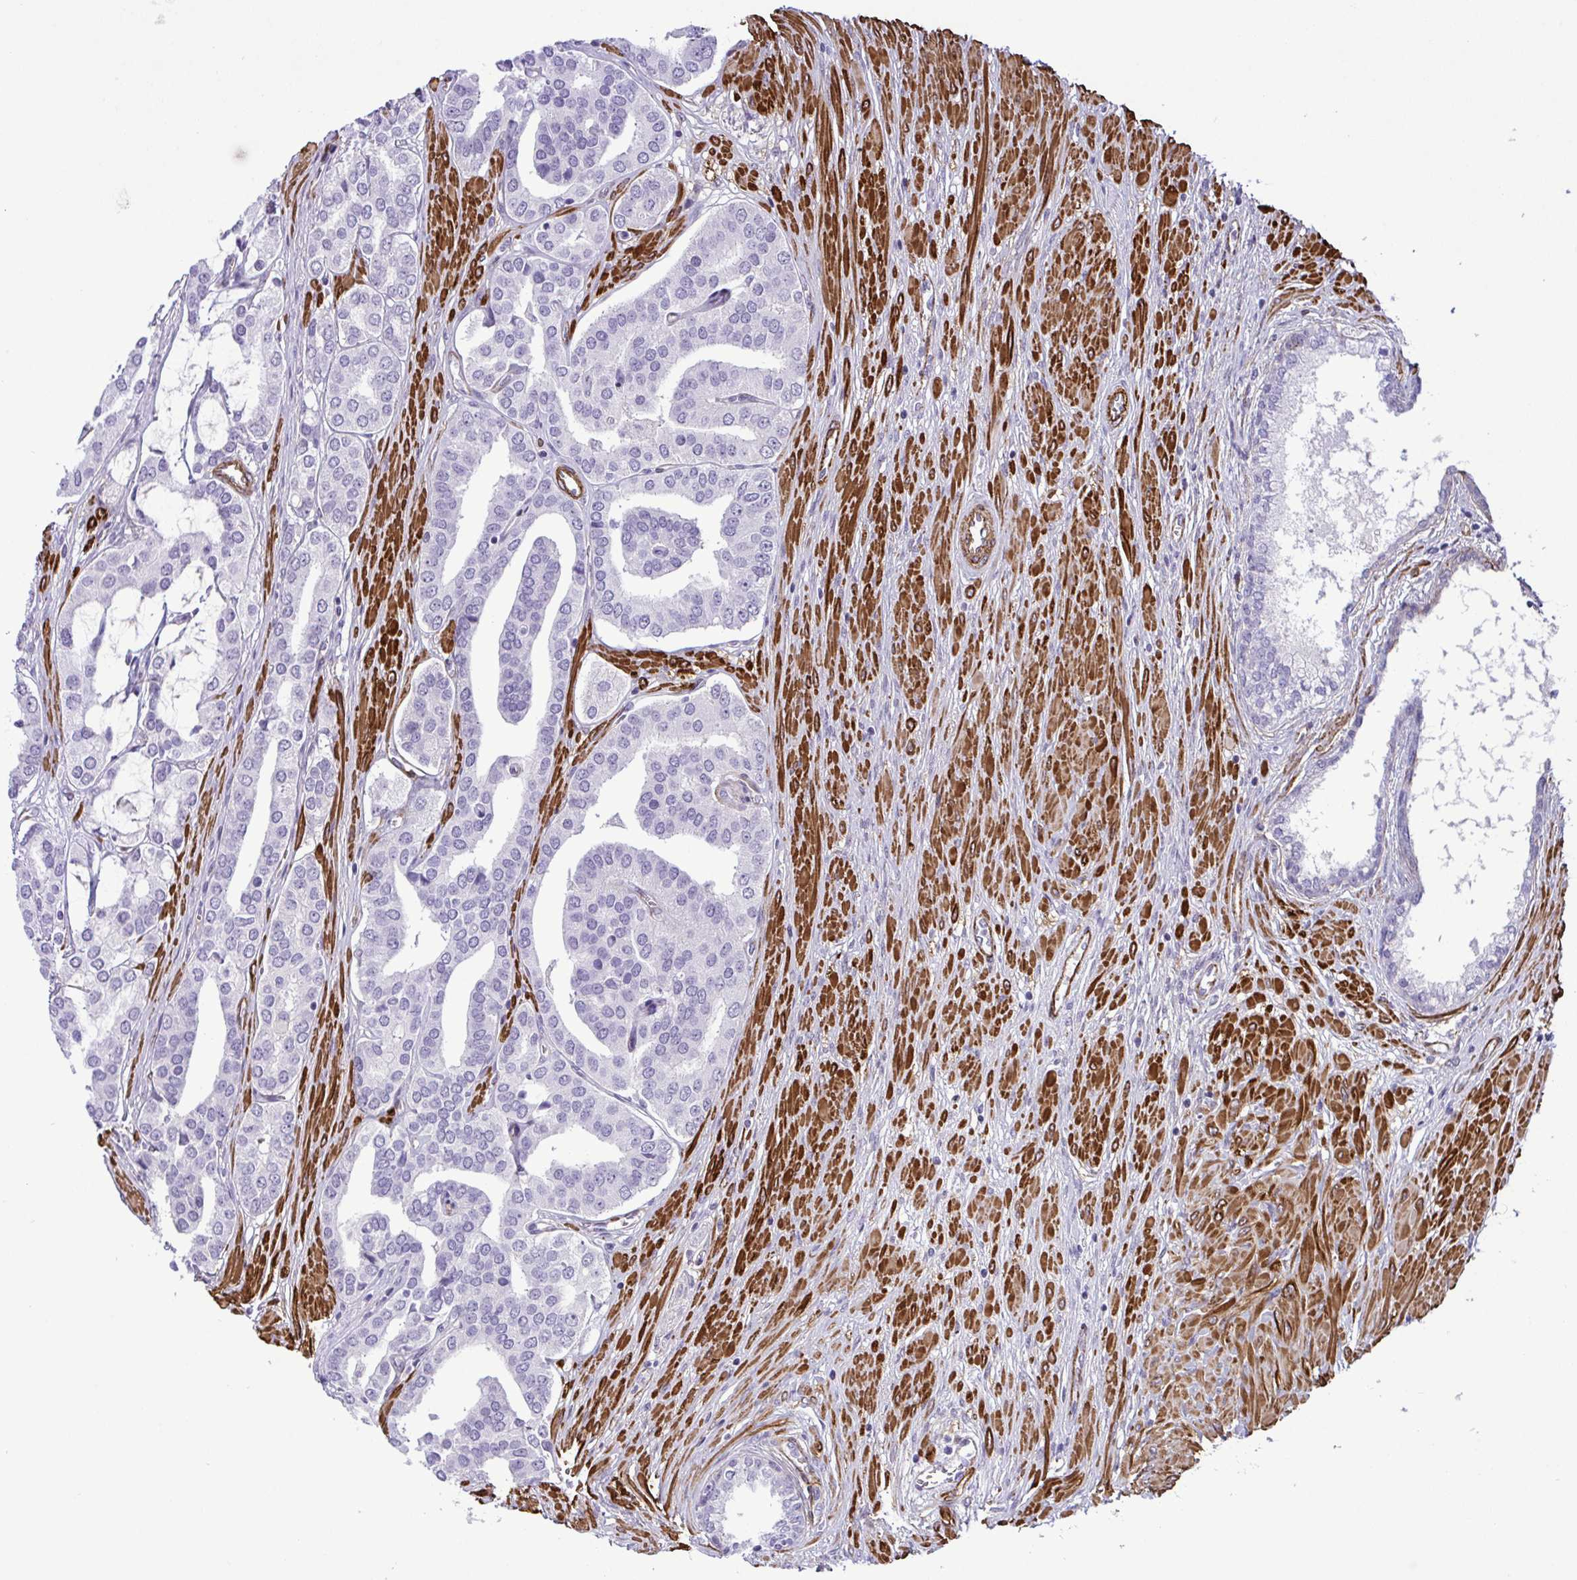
{"staining": {"intensity": "negative", "quantity": "none", "location": "none"}, "tissue": "prostate cancer", "cell_type": "Tumor cells", "image_type": "cancer", "snomed": [{"axis": "morphology", "description": "Adenocarcinoma, High grade"}, {"axis": "topography", "description": "Prostate"}], "caption": "This image is of high-grade adenocarcinoma (prostate) stained with IHC to label a protein in brown with the nuclei are counter-stained blue. There is no positivity in tumor cells.", "gene": "SYNPO2L", "patient": {"sex": "male", "age": 58}}